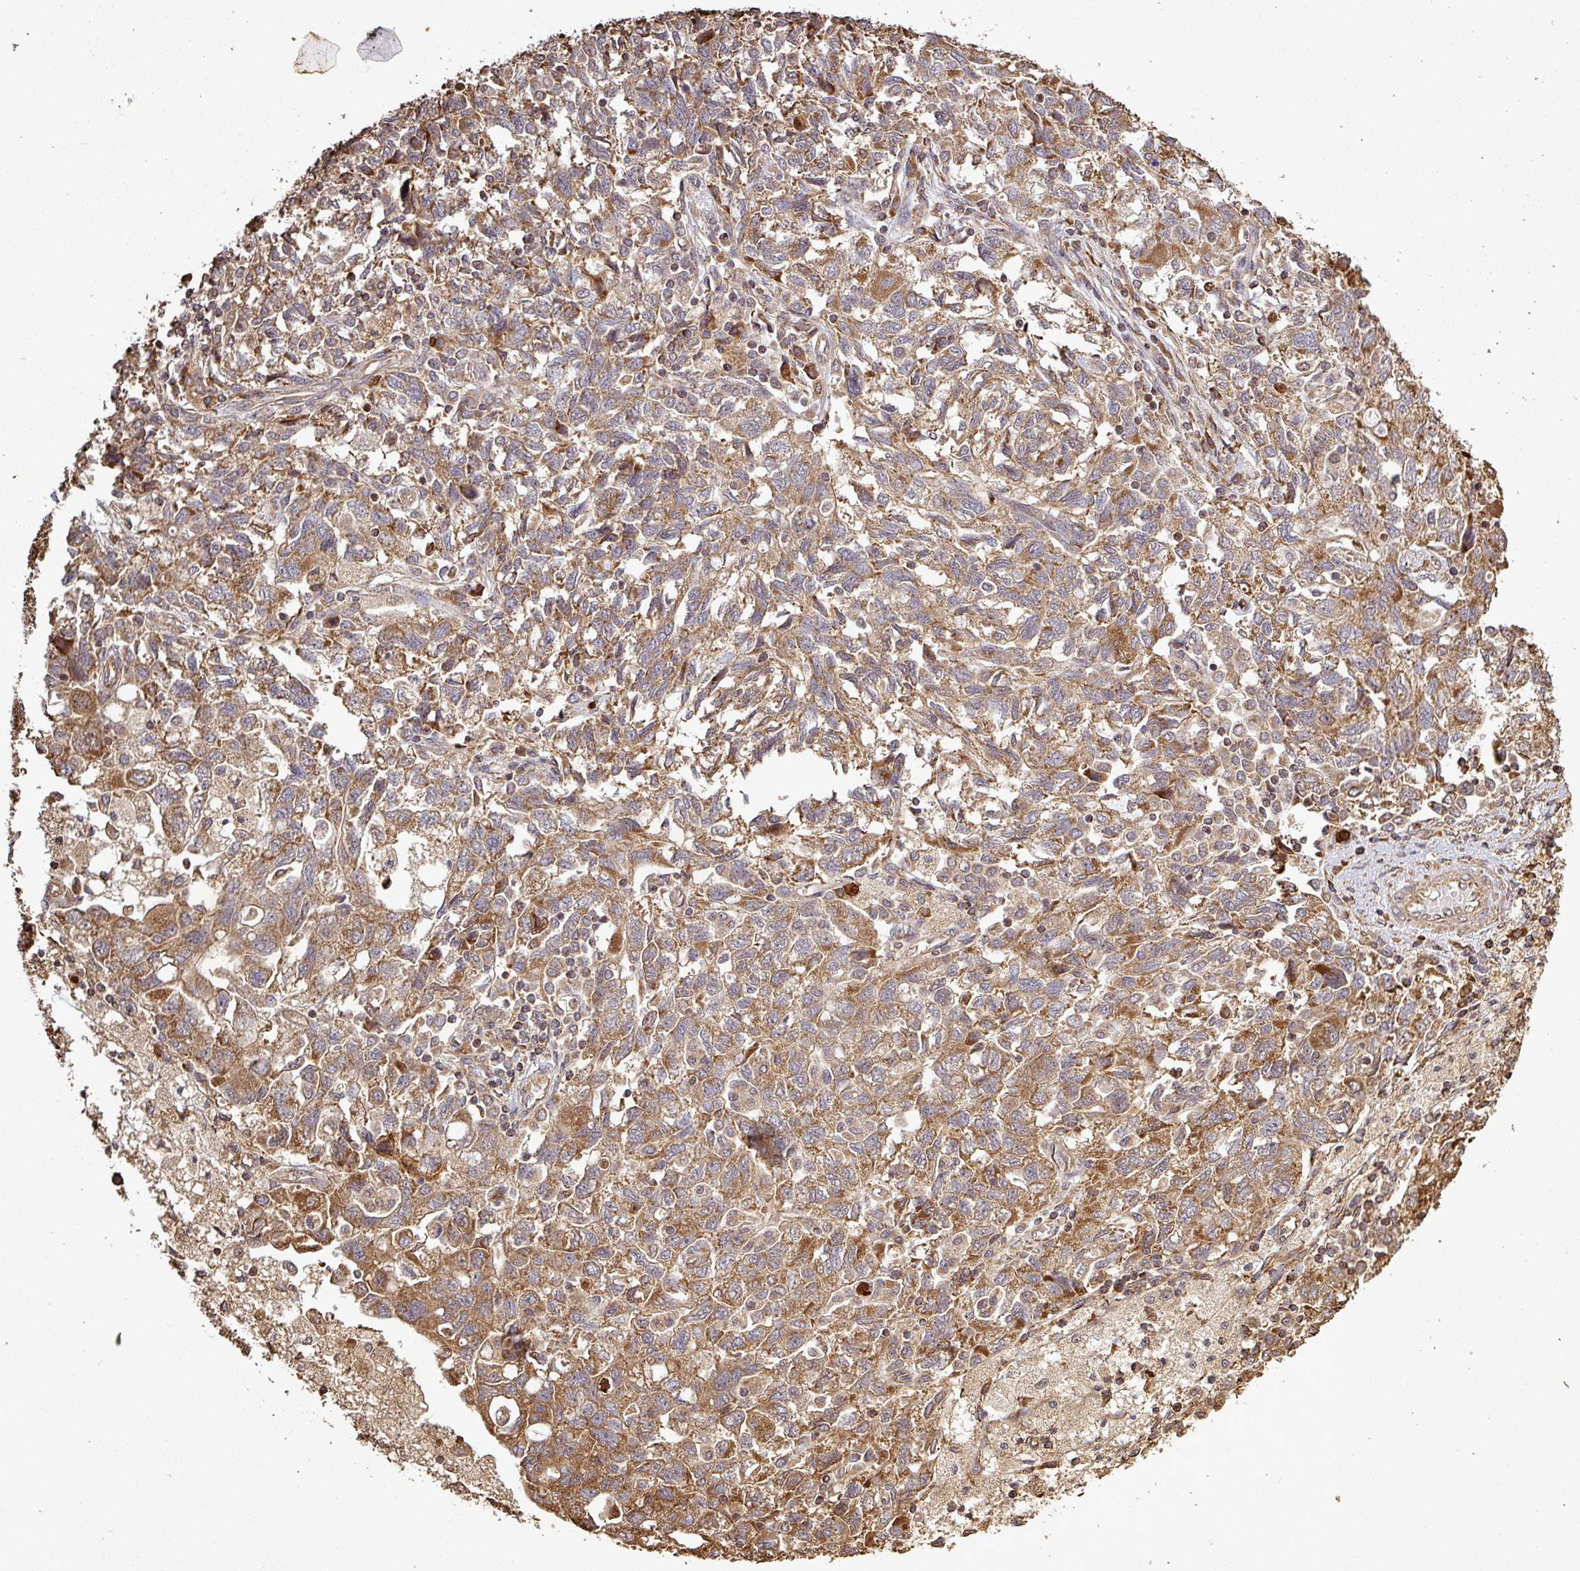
{"staining": {"intensity": "moderate", "quantity": ">75%", "location": "cytoplasmic/membranous"}, "tissue": "ovarian cancer", "cell_type": "Tumor cells", "image_type": "cancer", "snomed": [{"axis": "morphology", "description": "Carcinoma, NOS"}, {"axis": "morphology", "description": "Cystadenocarcinoma, serous, NOS"}, {"axis": "topography", "description": "Ovary"}], "caption": "This image exhibits immunohistochemistry staining of serous cystadenocarcinoma (ovarian), with medium moderate cytoplasmic/membranous staining in about >75% of tumor cells.", "gene": "PLEKHM1", "patient": {"sex": "female", "age": 69}}